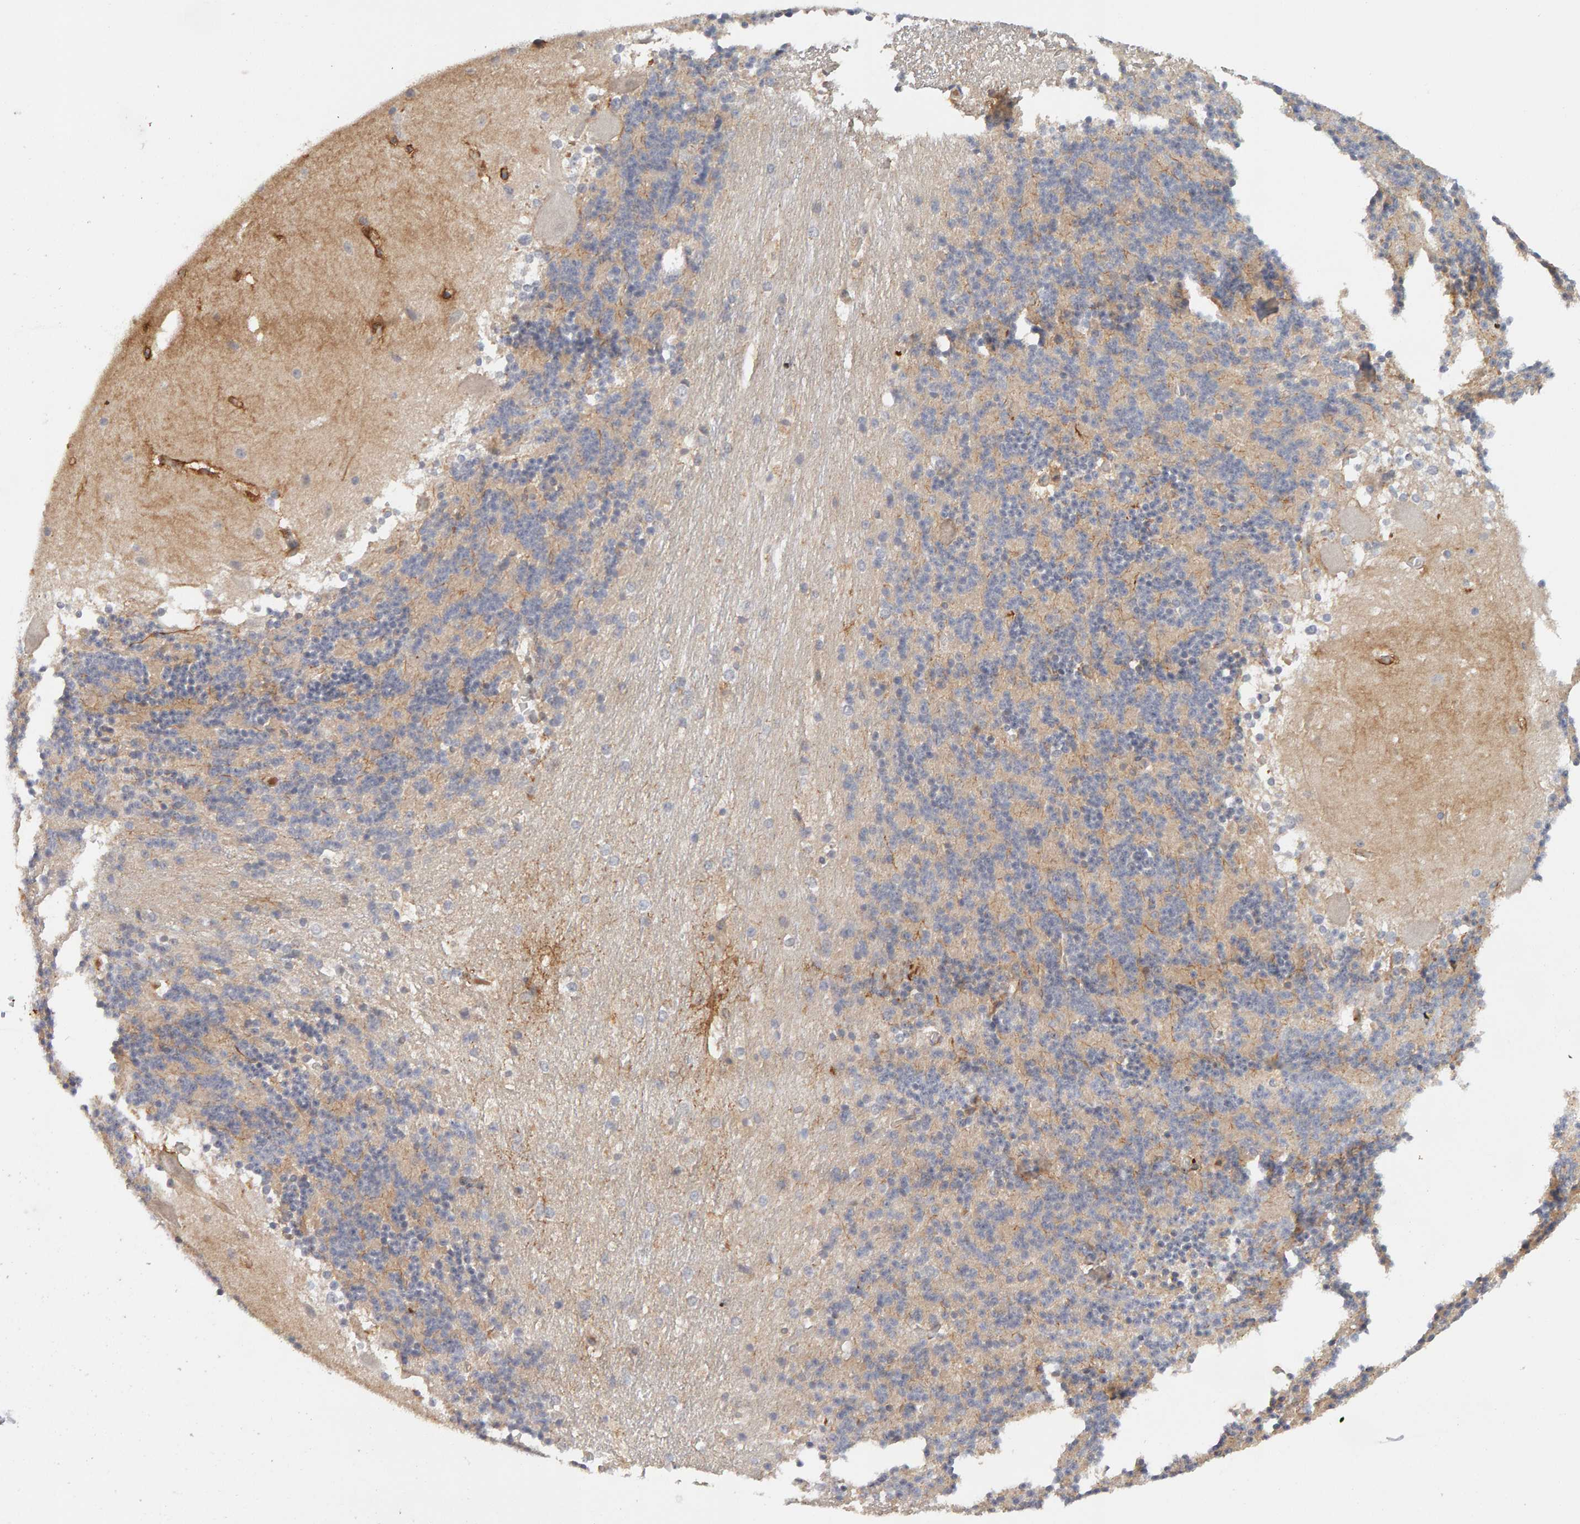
{"staining": {"intensity": "weak", "quantity": ">75%", "location": "cytoplasmic/membranous"}, "tissue": "cerebellum", "cell_type": "Cells in granular layer", "image_type": "normal", "snomed": [{"axis": "morphology", "description": "Normal tissue, NOS"}, {"axis": "topography", "description": "Cerebellum"}], "caption": "About >75% of cells in granular layer in benign human cerebellum show weak cytoplasmic/membranous protein staining as visualized by brown immunohistochemical staining.", "gene": "NUDCD1", "patient": {"sex": "female", "age": 19}}